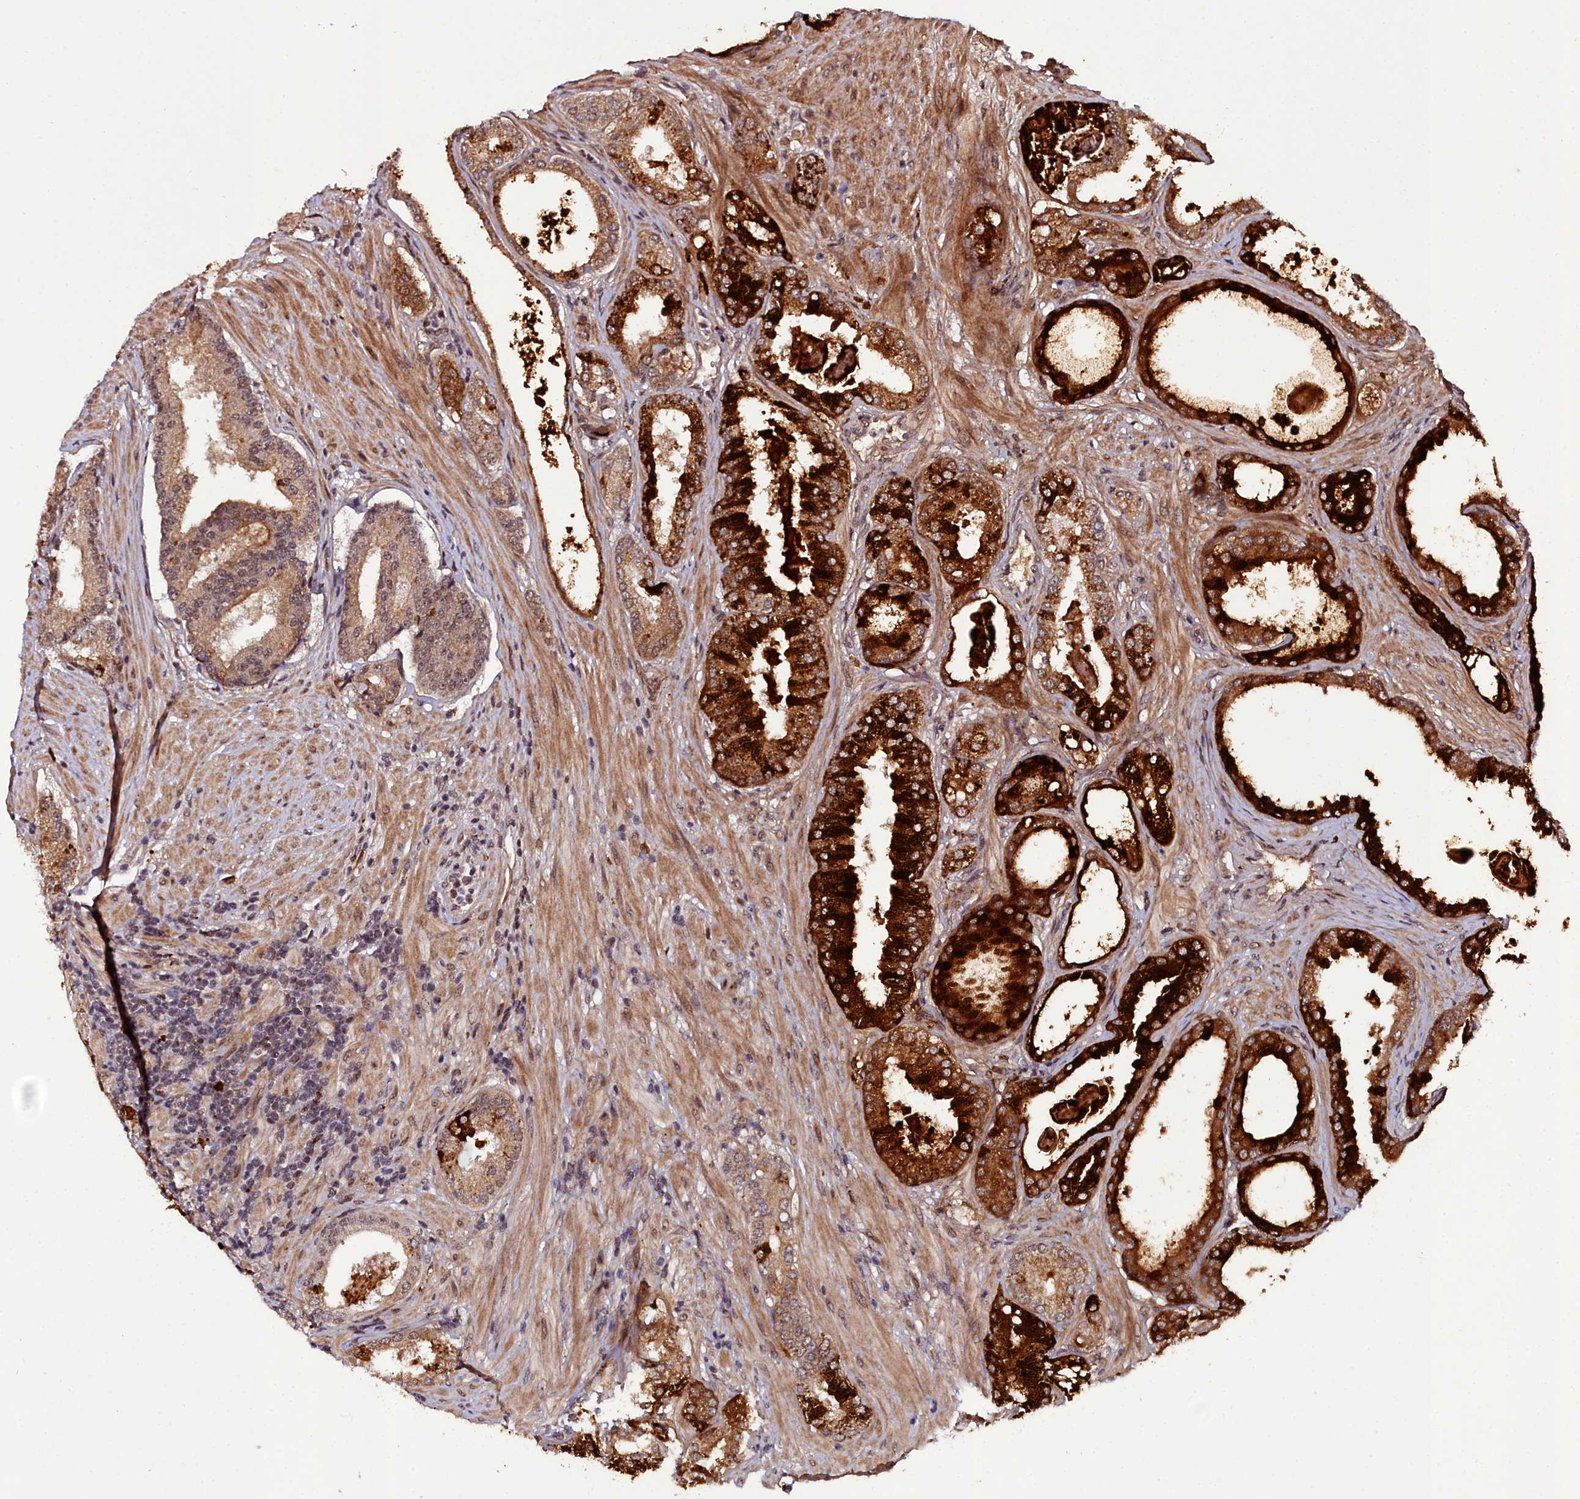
{"staining": {"intensity": "strong", "quantity": ">75%", "location": "cytoplasmic/membranous"}, "tissue": "prostate cancer", "cell_type": "Tumor cells", "image_type": "cancer", "snomed": [{"axis": "morphology", "description": "Adenocarcinoma, Low grade"}, {"axis": "topography", "description": "Prostate"}], "caption": "A high amount of strong cytoplasmic/membranous positivity is present in about >75% of tumor cells in prostate low-grade adenocarcinoma tissue.", "gene": "CXXC1", "patient": {"sex": "male", "age": 59}}